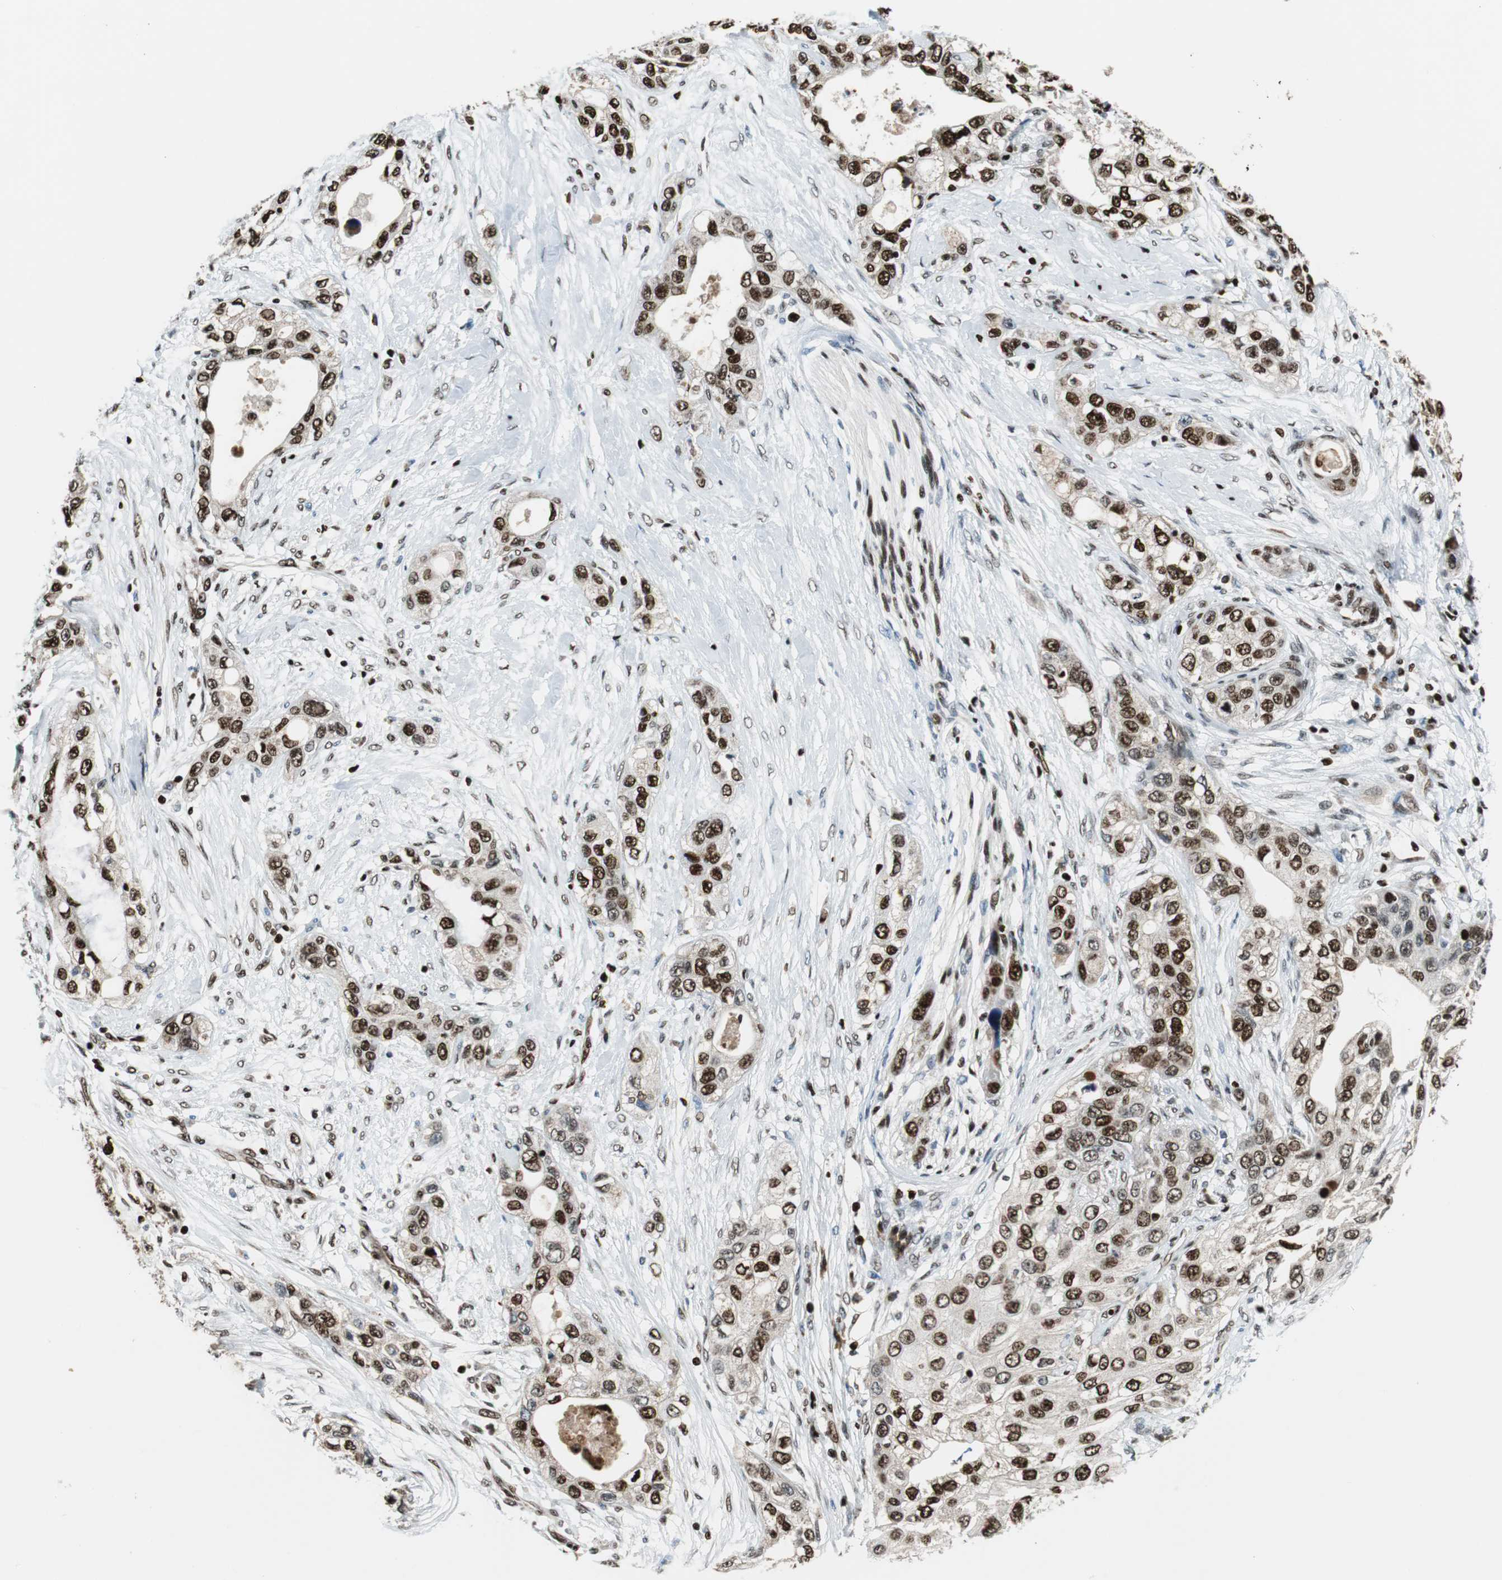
{"staining": {"intensity": "strong", "quantity": "25%-75%", "location": "nuclear"}, "tissue": "pancreatic cancer", "cell_type": "Tumor cells", "image_type": "cancer", "snomed": [{"axis": "morphology", "description": "Adenocarcinoma, NOS"}, {"axis": "topography", "description": "Pancreas"}], "caption": "A high amount of strong nuclear positivity is seen in approximately 25%-75% of tumor cells in adenocarcinoma (pancreatic) tissue.", "gene": "HDAC1", "patient": {"sex": "female", "age": 70}}